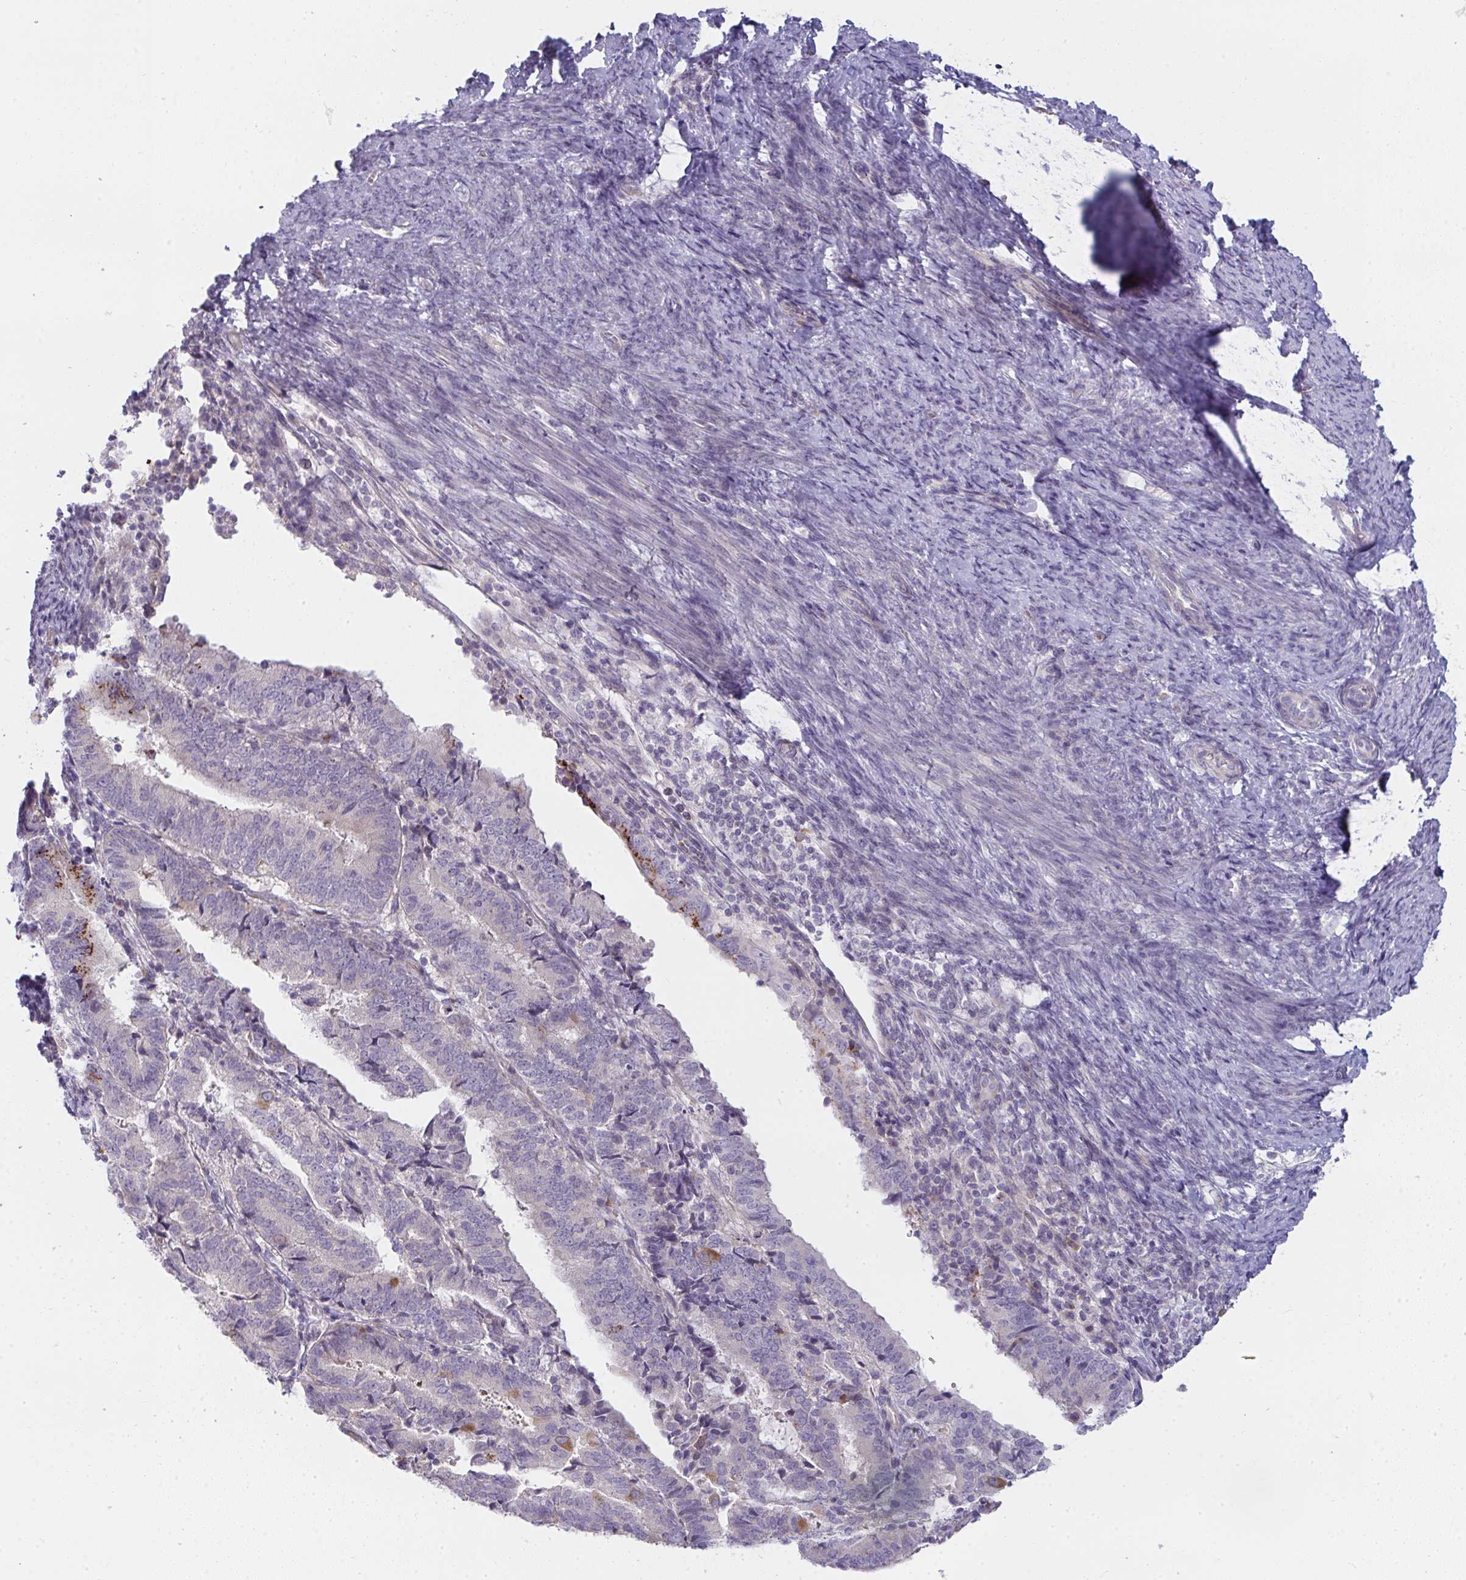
{"staining": {"intensity": "moderate", "quantity": "<25%", "location": "cytoplasmic/membranous"}, "tissue": "endometrial cancer", "cell_type": "Tumor cells", "image_type": "cancer", "snomed": [{"axis": "morphology", "description": "Adenocarcinoma, NOS"}, {"axis": "topography", "description": "Endometrium"}], "caption": "Approximately <25% of tumor cells in human endometrial cancer exhibit moderate cytoplasmic/membranous protein staining as visualized by brown immunohistochemical staining.", "gene": "SHB", "patient": {"sex": "female", "age": 70}}